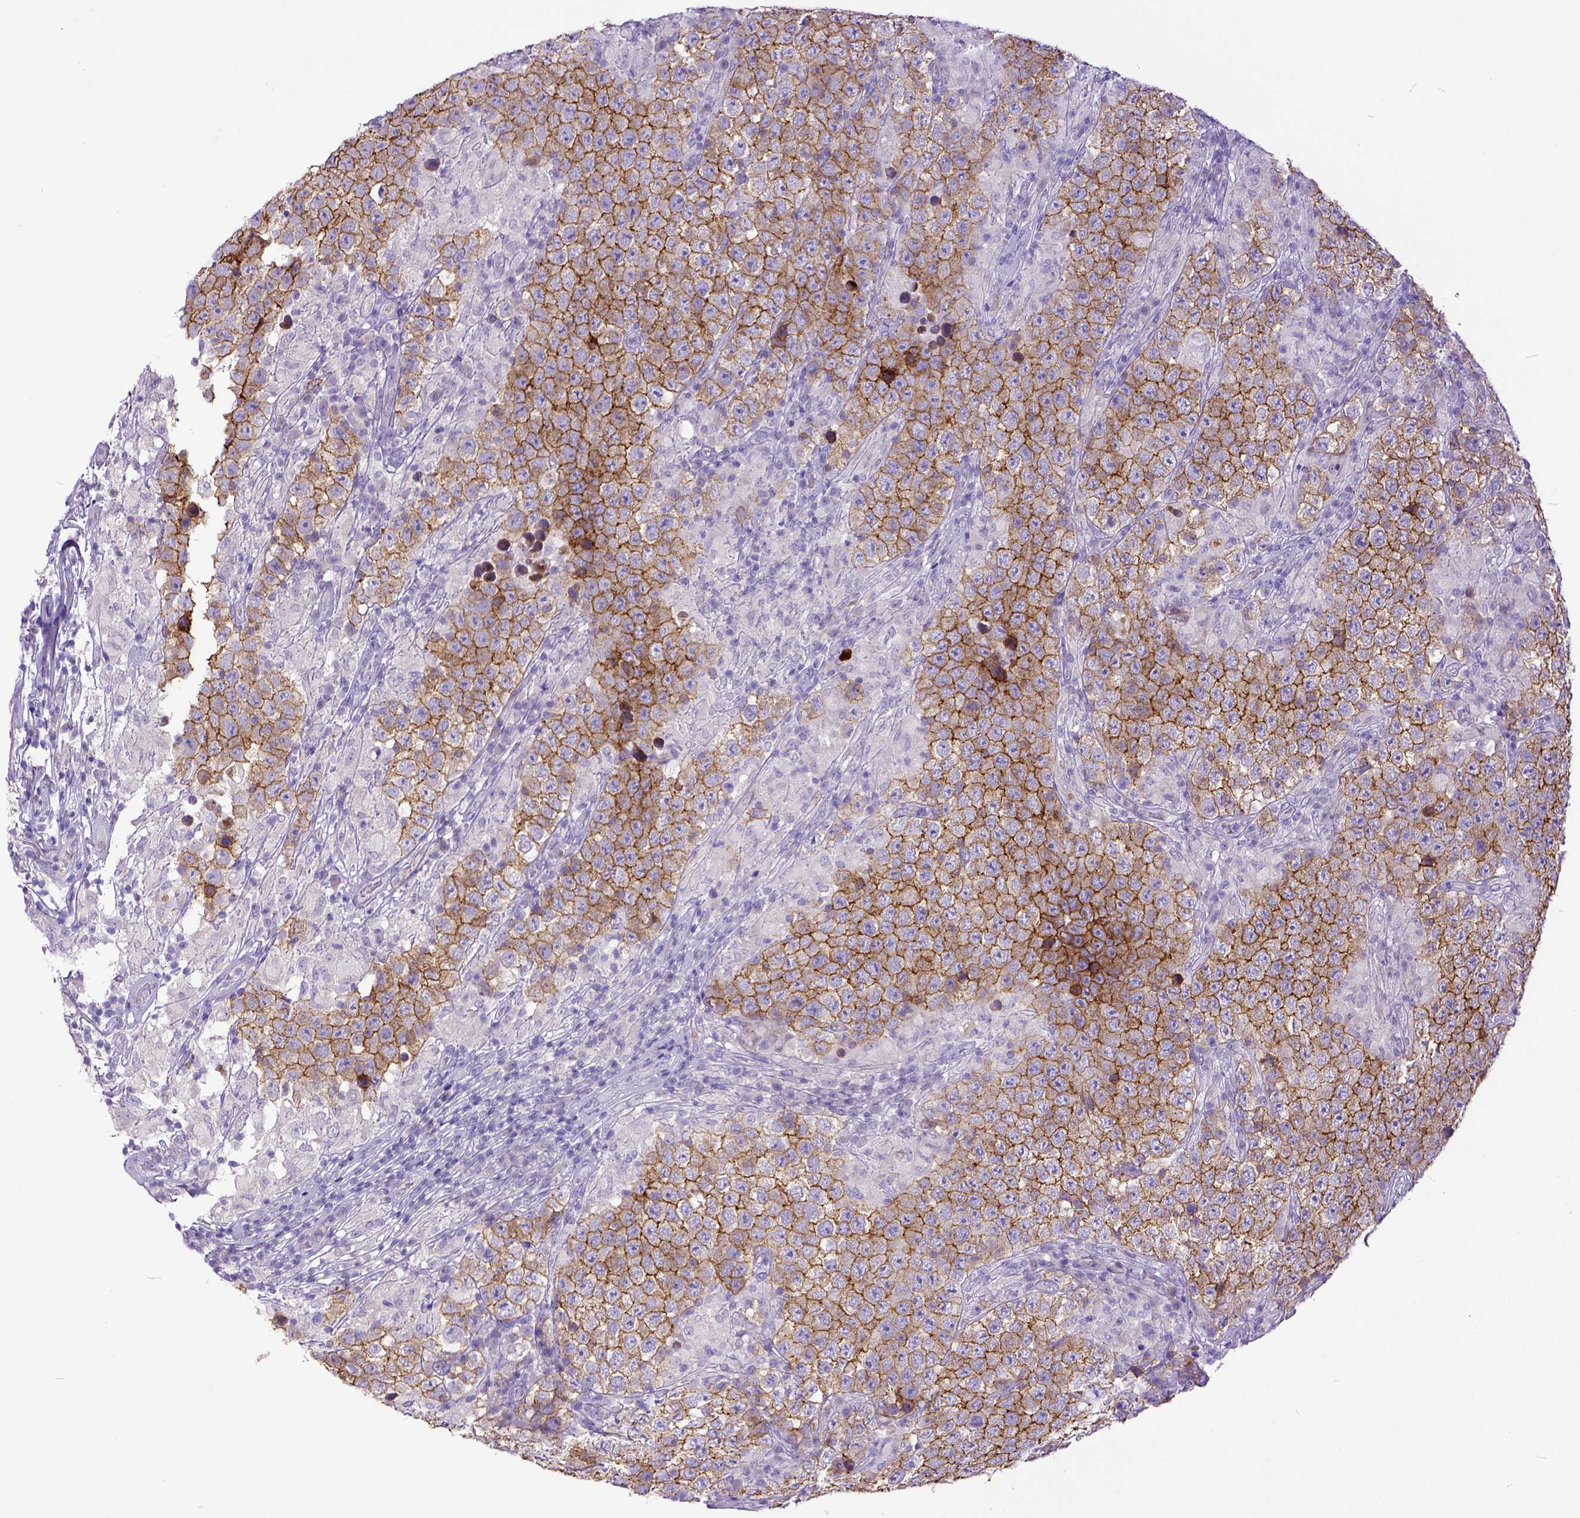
{"staining": {"intensity": "moderate", "quantity": ">75%", "location": "cytoplasmic/membranous"}, "tissue": "testis cancer", "cell_type": "Tumor cells", "image_type": "cancer", "snomed": [{"axis": "morphology", "description": "Seminoma, NOS"}, {"axis": "morphology", "description": "Carcinoma, Embryonal, NOS"}, {"axis": "topography", "description": "Testis"}], "caption": "Testis cancer (seminoma) was stained to show a protein in brown. There is medium levels of moderate cytoplasmic/membranous expression in approximately >75% of tumor cells. Nuclei are stained in blue.", "gene": "KIT", "patient": {"sex": "male", "age": 41}}